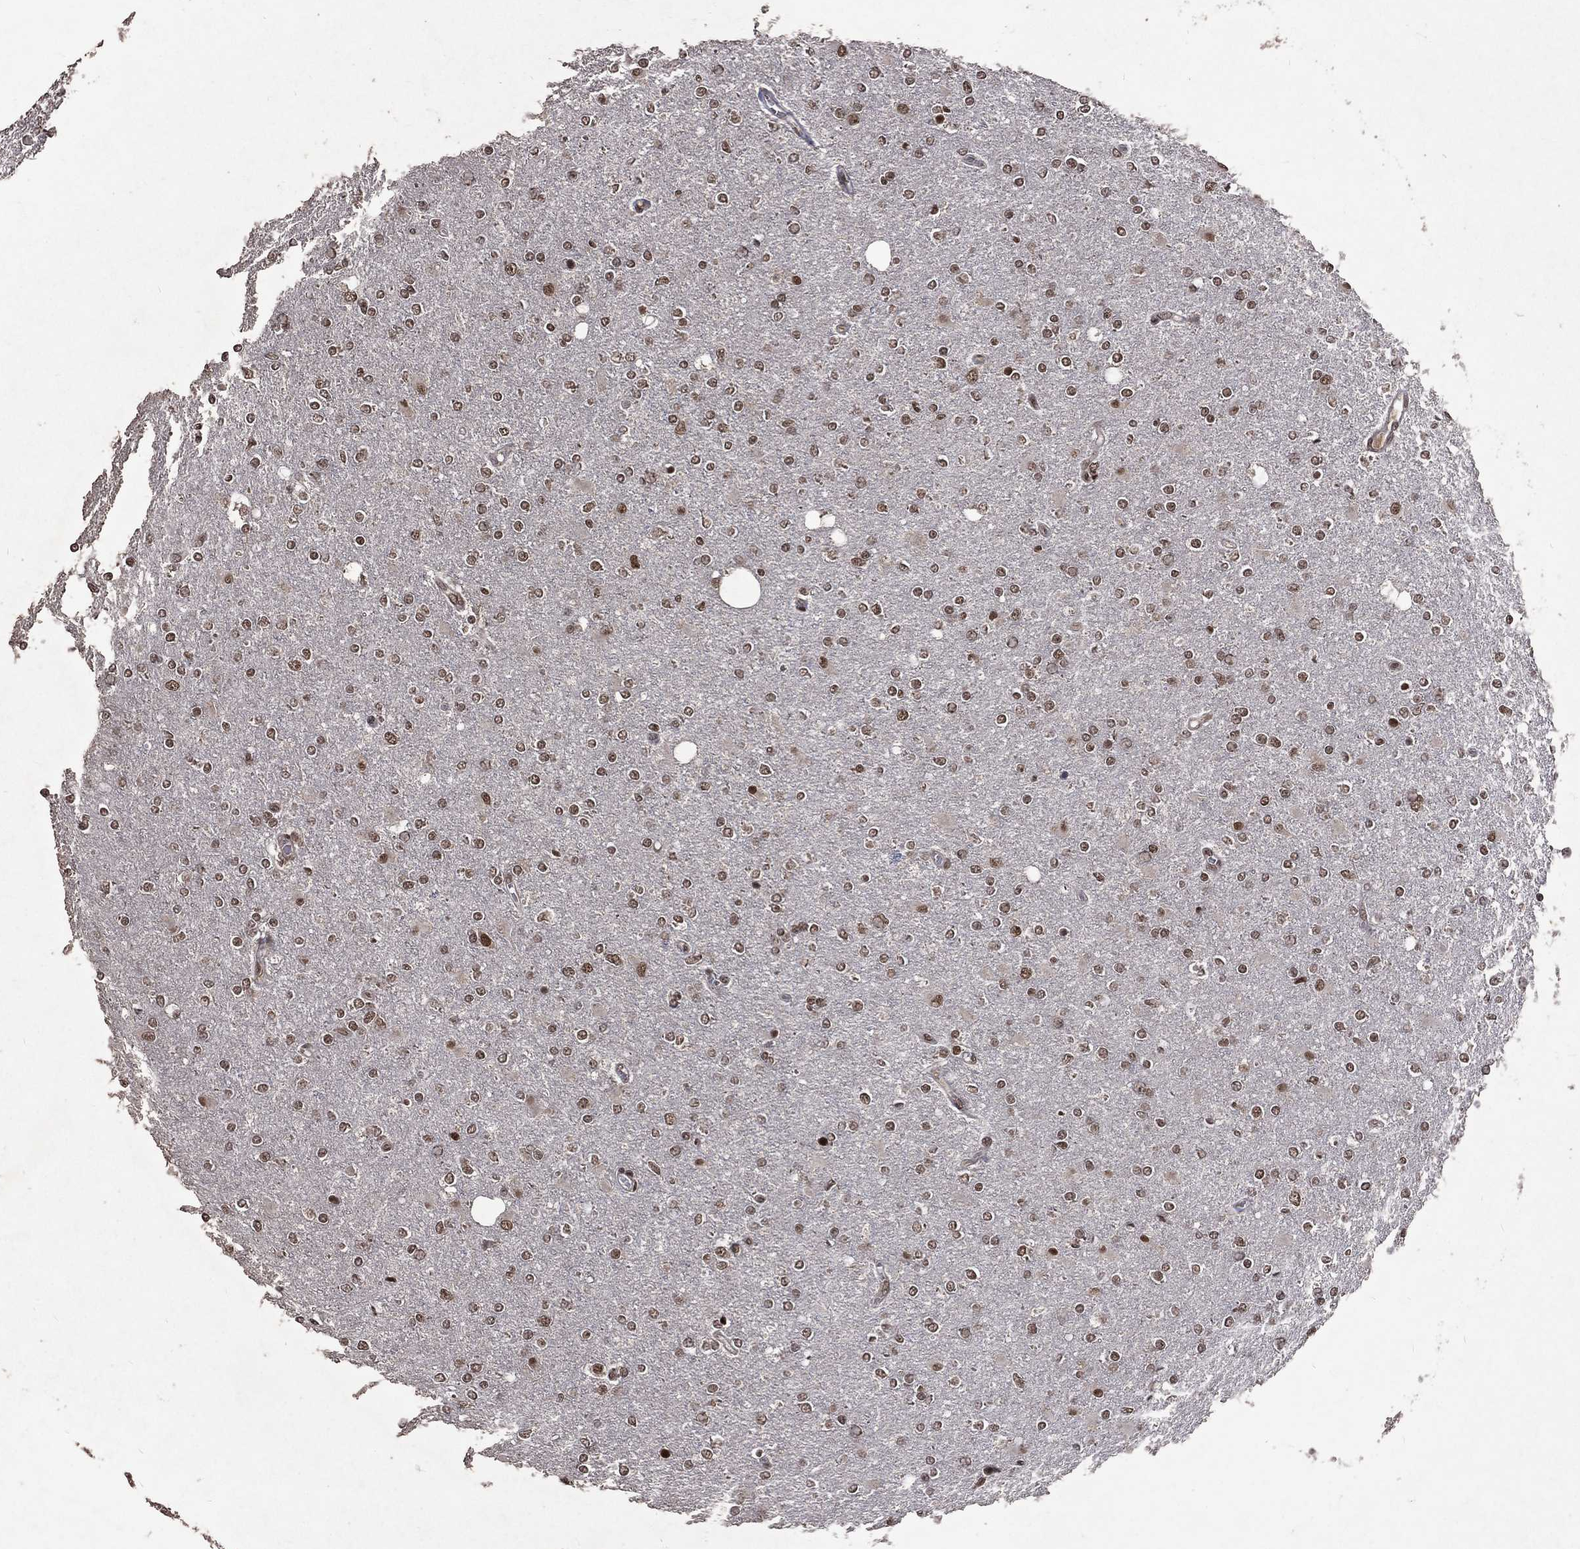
{"staining": {"intensity": "strong", "quantity": "25%-75%", "location": "nuclear"}, "tissue": "glioma", "cell_type": "Tumor cells", "image_type": "cancer", "snomed": [{"axis": "morphology", "description": "Glioma, malignant, High grade"}, {"axis": "topography", "description": "Cerebral cortex"}], "caption": "High-power microscopy captured an IHC image of glioma, revealing strong nuclear positivity in about 25%-75% of tumor cells.", "gene": "DMAP1", "patient": {"sex": "male", "age": 70}}